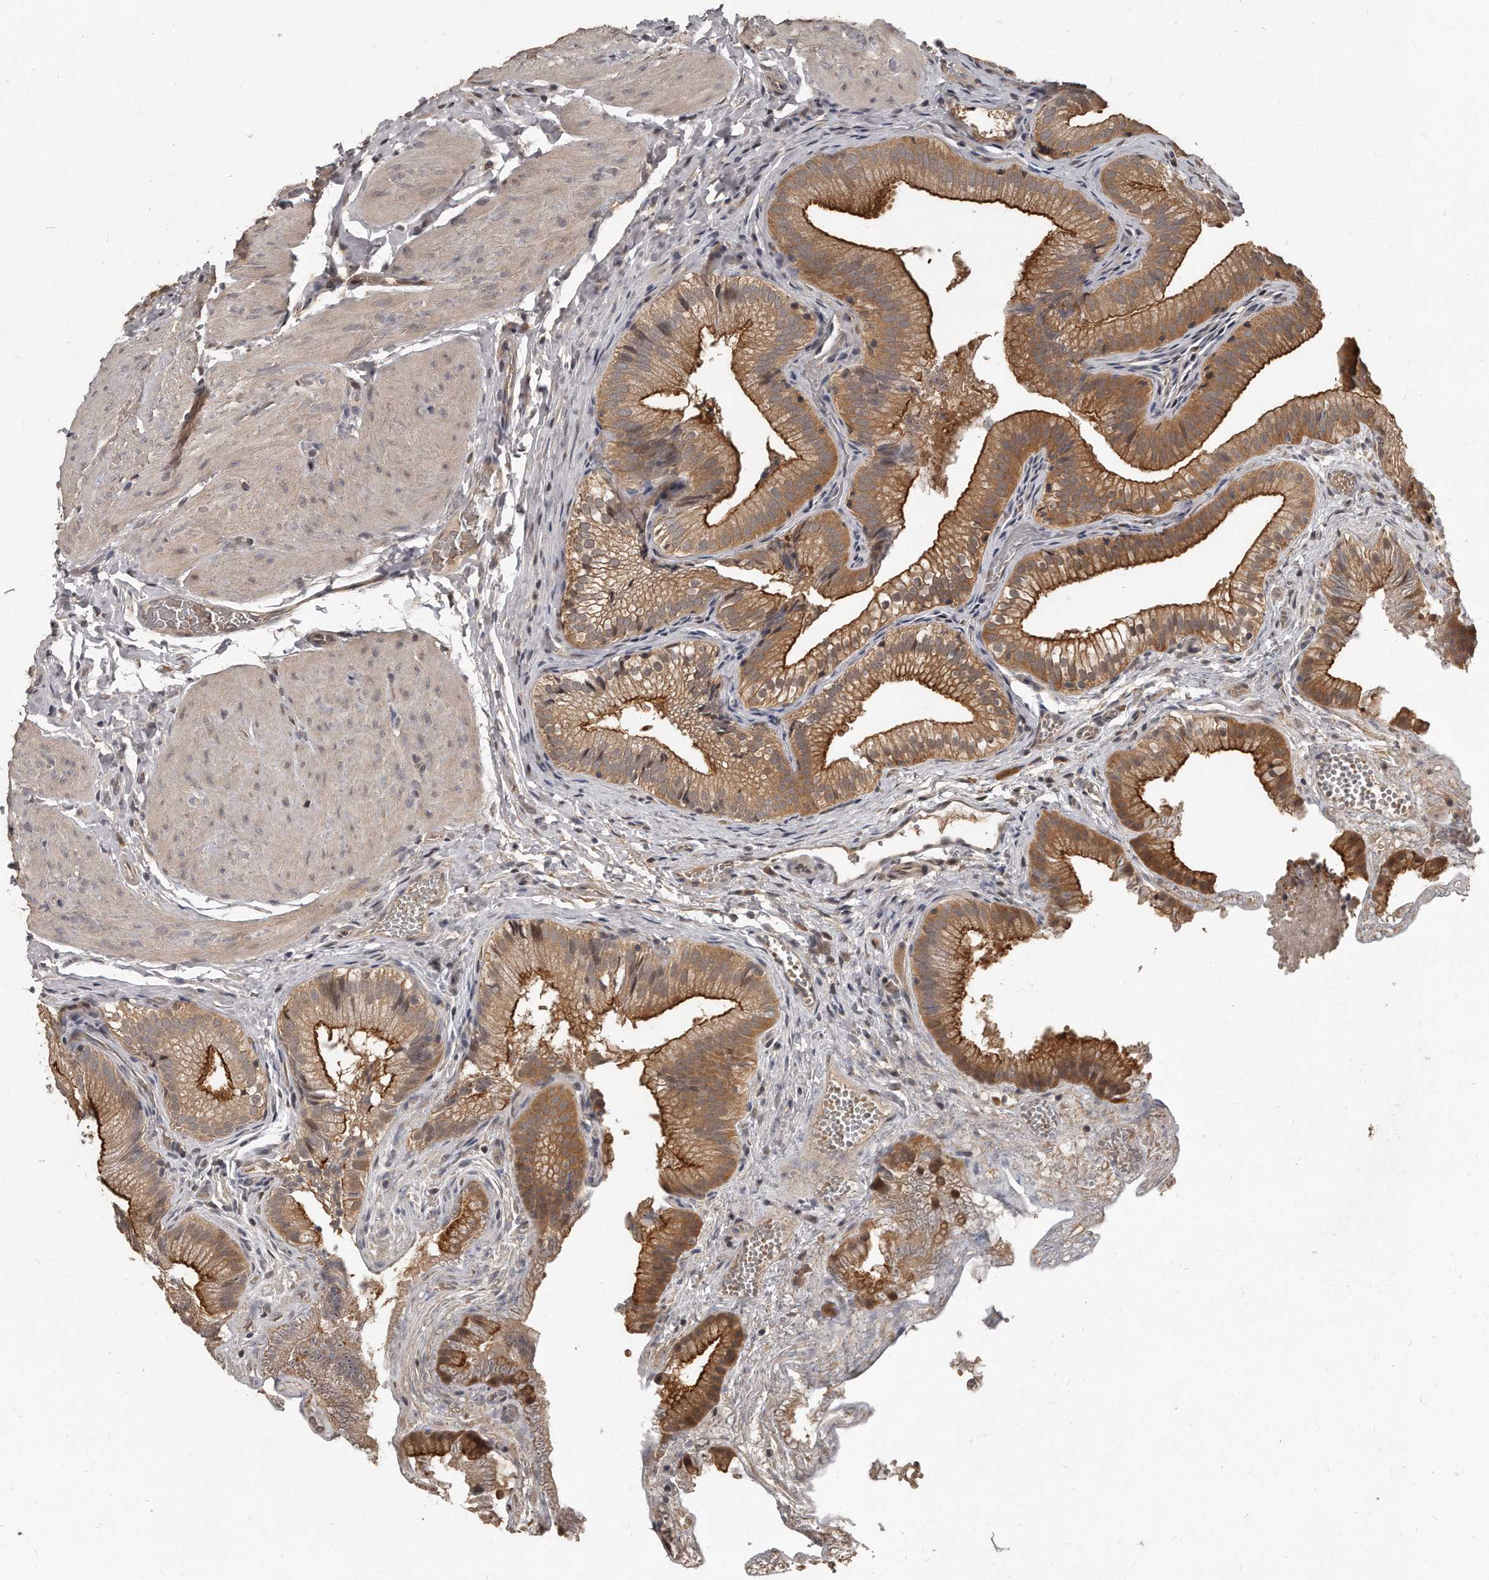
{"staining": {"intensity": "strong", "quantity": "25%-75%", "location": "cytoplasmic/membranous"}, "tissue": "gallbladder", "cell_type": "Glandular cells", "image_type": "normal", "snomed": [{"axis": "morphology", "description": "Normal tissue, NOS"}, {"axis": "topography", "description": "Gallbladder"}], "caption": "High-magnification brightfield microscopy of benign gallbladder stained with DAB (3,3'-diaminobenzidine) (brown) and counterstained with hematoxylin (blue). glandular cells exhibit strong cytoplasmic/membranous staining is present in approximately25%-75% of cells.", "gene": "GRB10", "patient": {"sex": "female", "age": 30}}